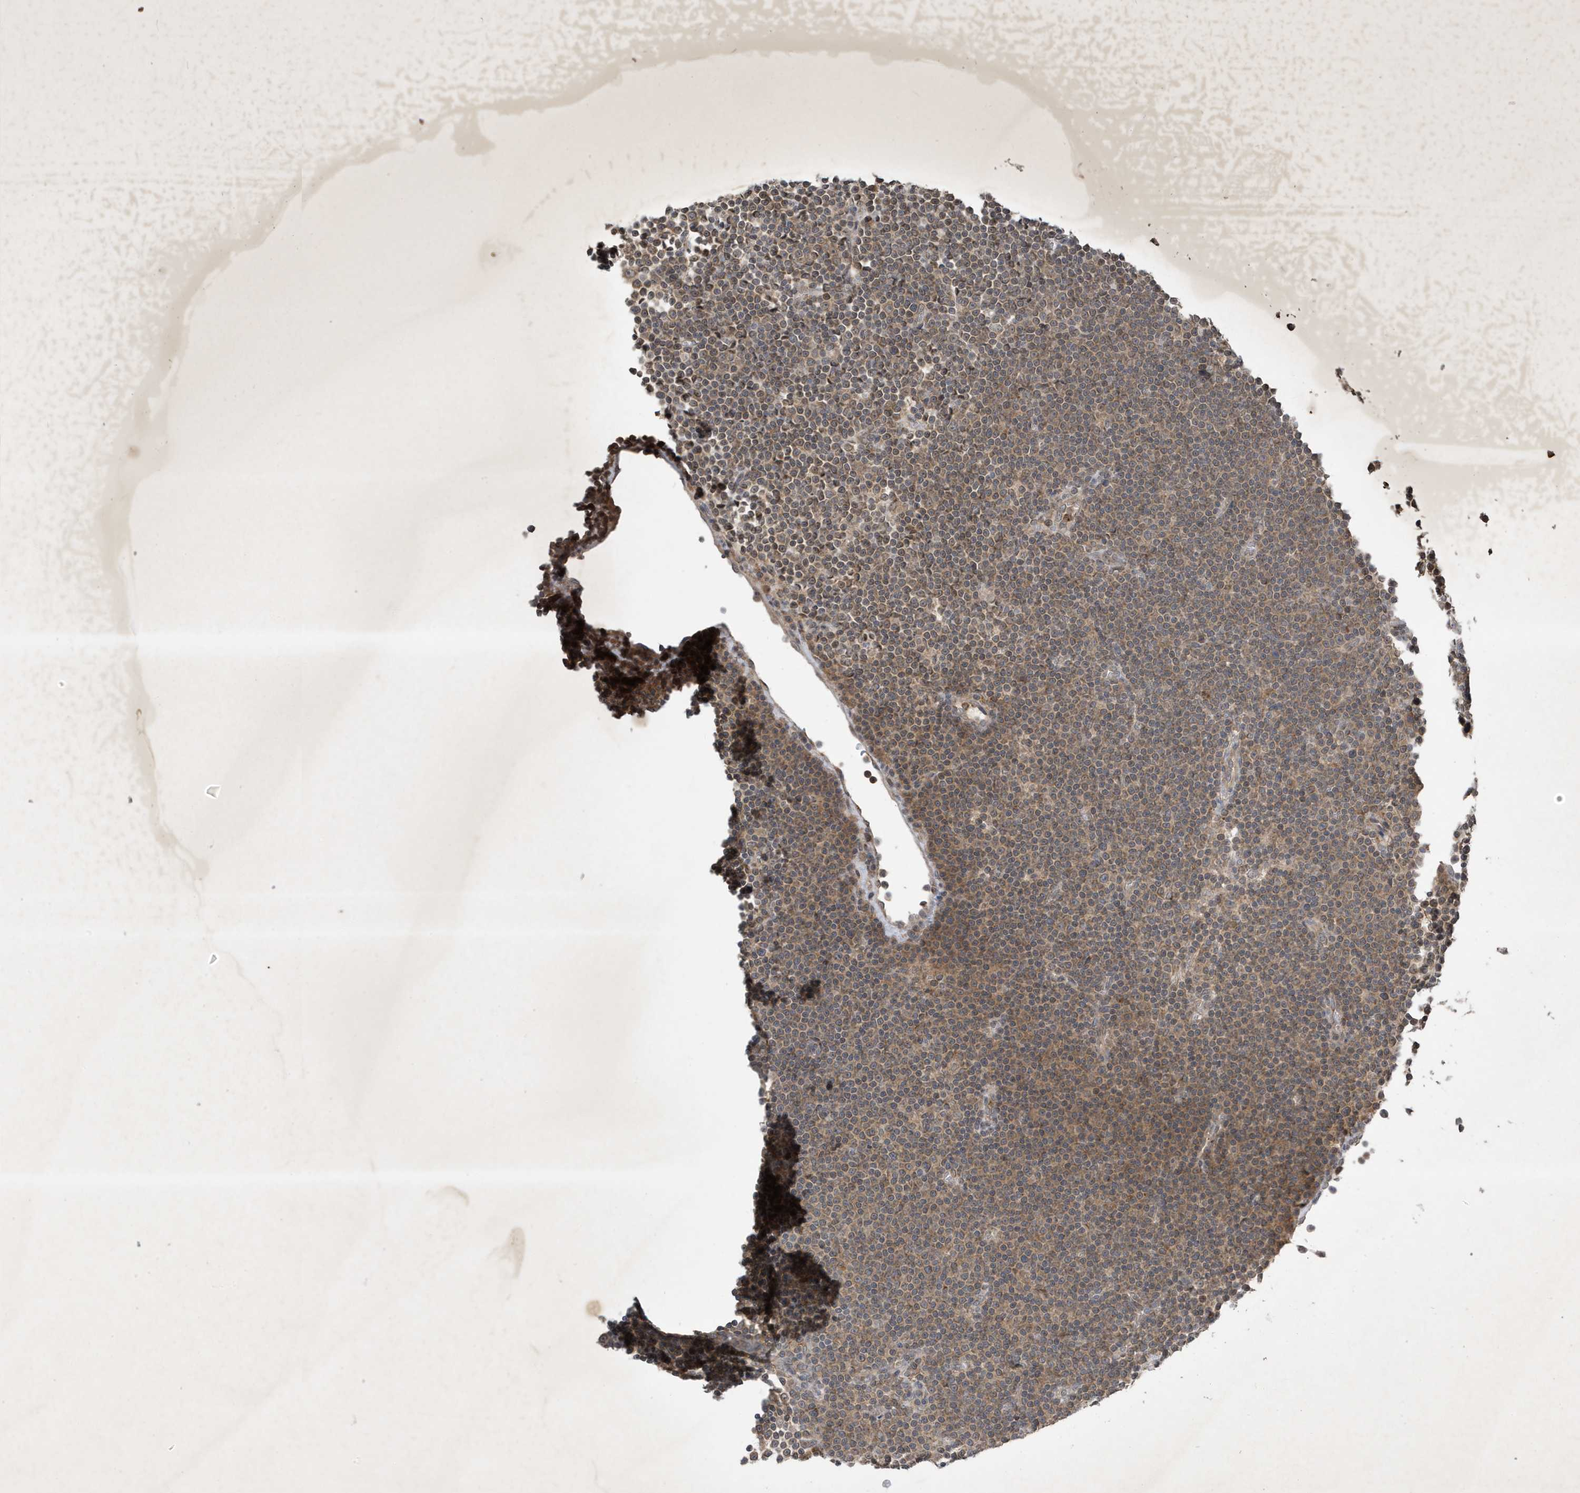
{"staining": {"intensity": "weak", "quantity": ">75%", "location": "cytoplasmic/membranous"}, "tissue": "lymphoma", "cell_type": "Tumor cells", "image_type": "cancer", "snomed": [{"axis": "morphology", "description": "Malignant lymphoma, non-Hodgkin's type, Low grade"}, {"axis": "topography", "description": "Lymph node"}], "caption": "Brown immunohistochemical staining in human lymphoma displays weak cytoplasmic/membranous staining in about >75% of tumor cells.", "gene": "STX10", "patient": {"sex": "female", "age": 67}}